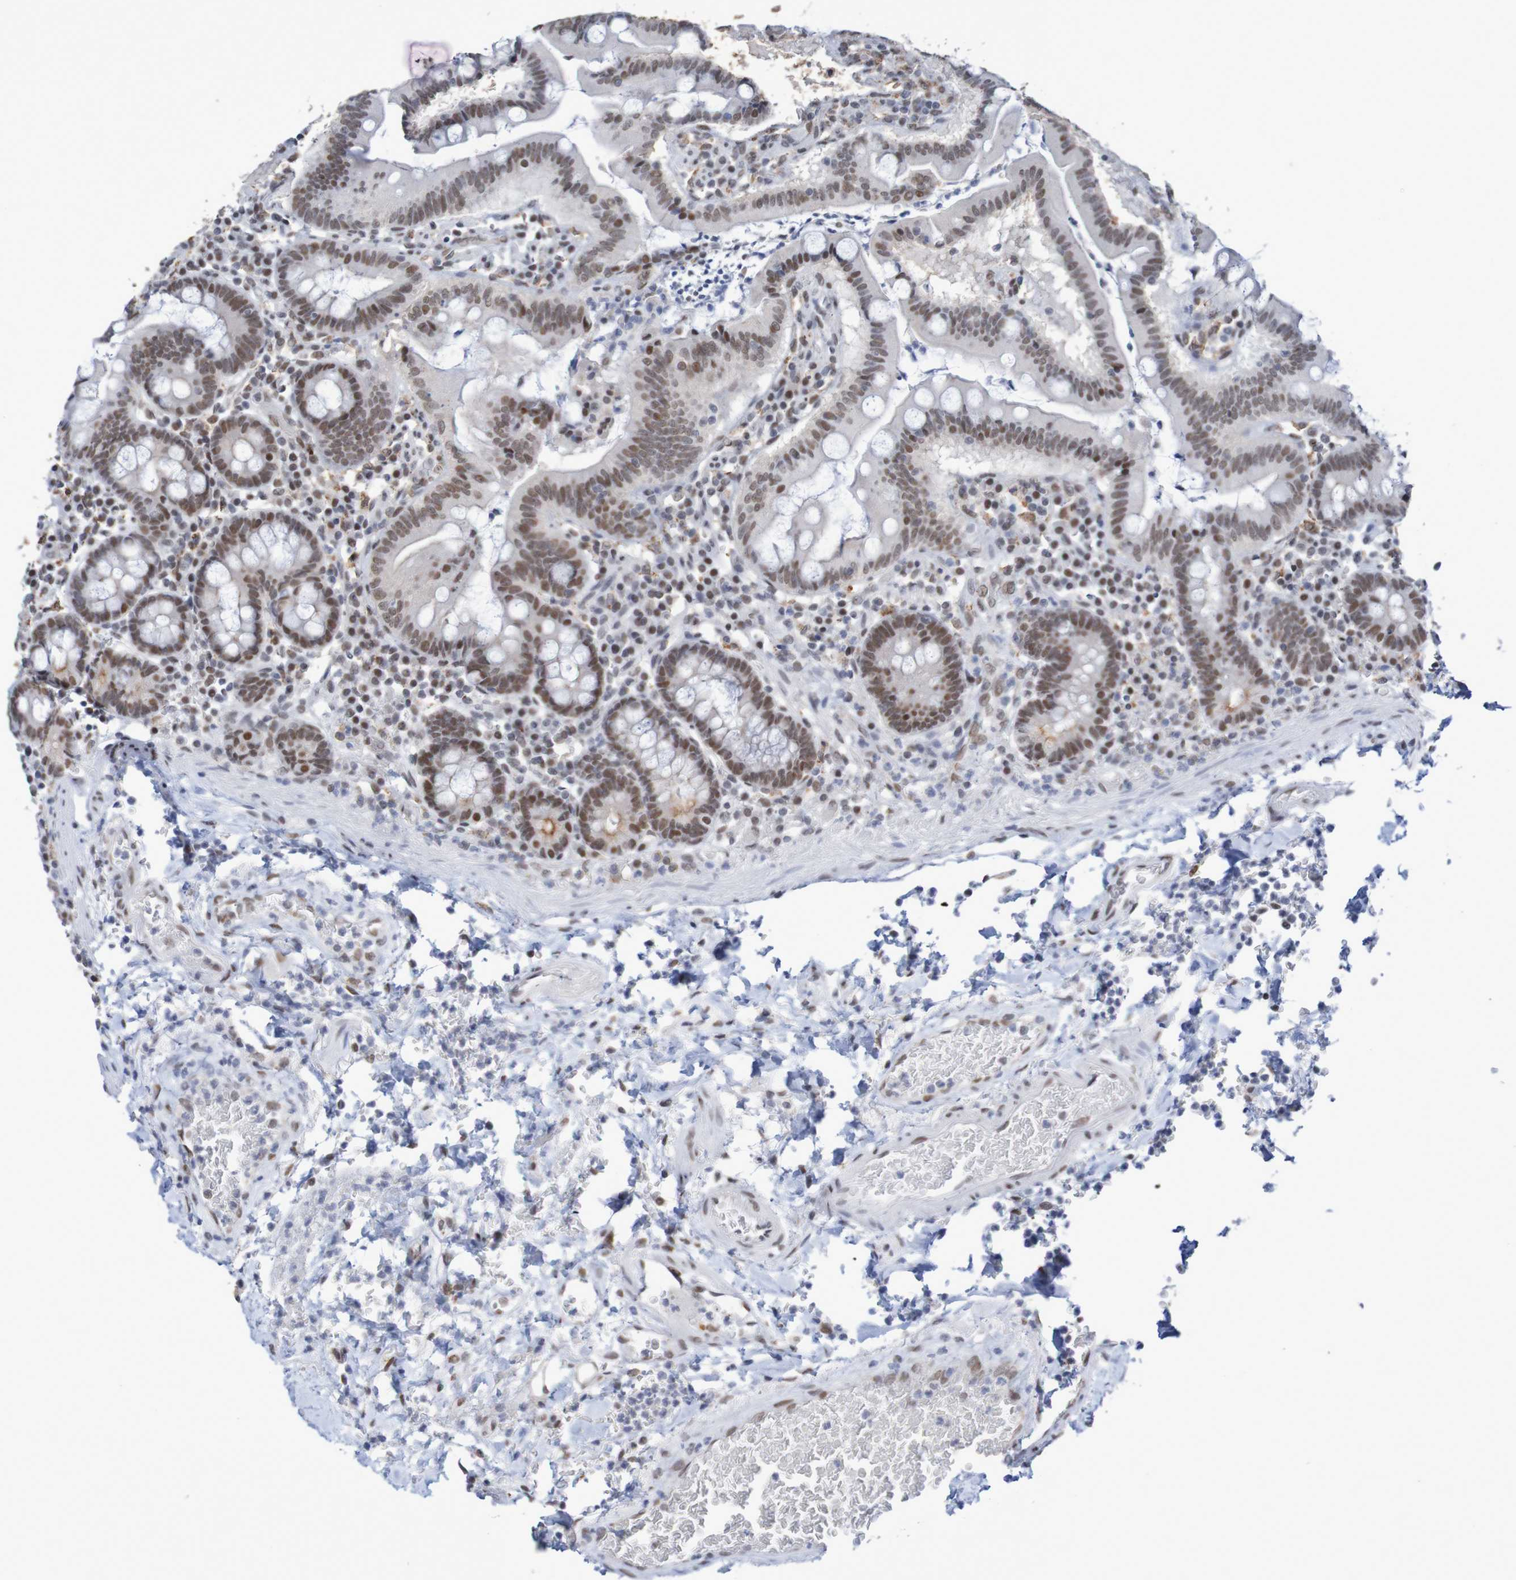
{"staining": {"intensity": "strong", "quantity": "25%-75%", "location": "cytoplasmic/membranous,nuclear"}, "tissue": "stomach", "cell_type": "Glandular cells", "image_type": "normal", "snomed": [{"axis": "morphology", "description": "Normal tissue, NOS"}, {"axis": "topography", "description": "Stomach, upper"}], "caption": "DAB (3,3'-diaminobenzidine) immunohistochemical staining of unremarkable stomach displays strong cytoplasmic/membranous,nuclear protein positivity in approximately 25%-75% of glandular cells.", "gene": "MRTFB", "patient": {"sex": "male", "age": 68}}